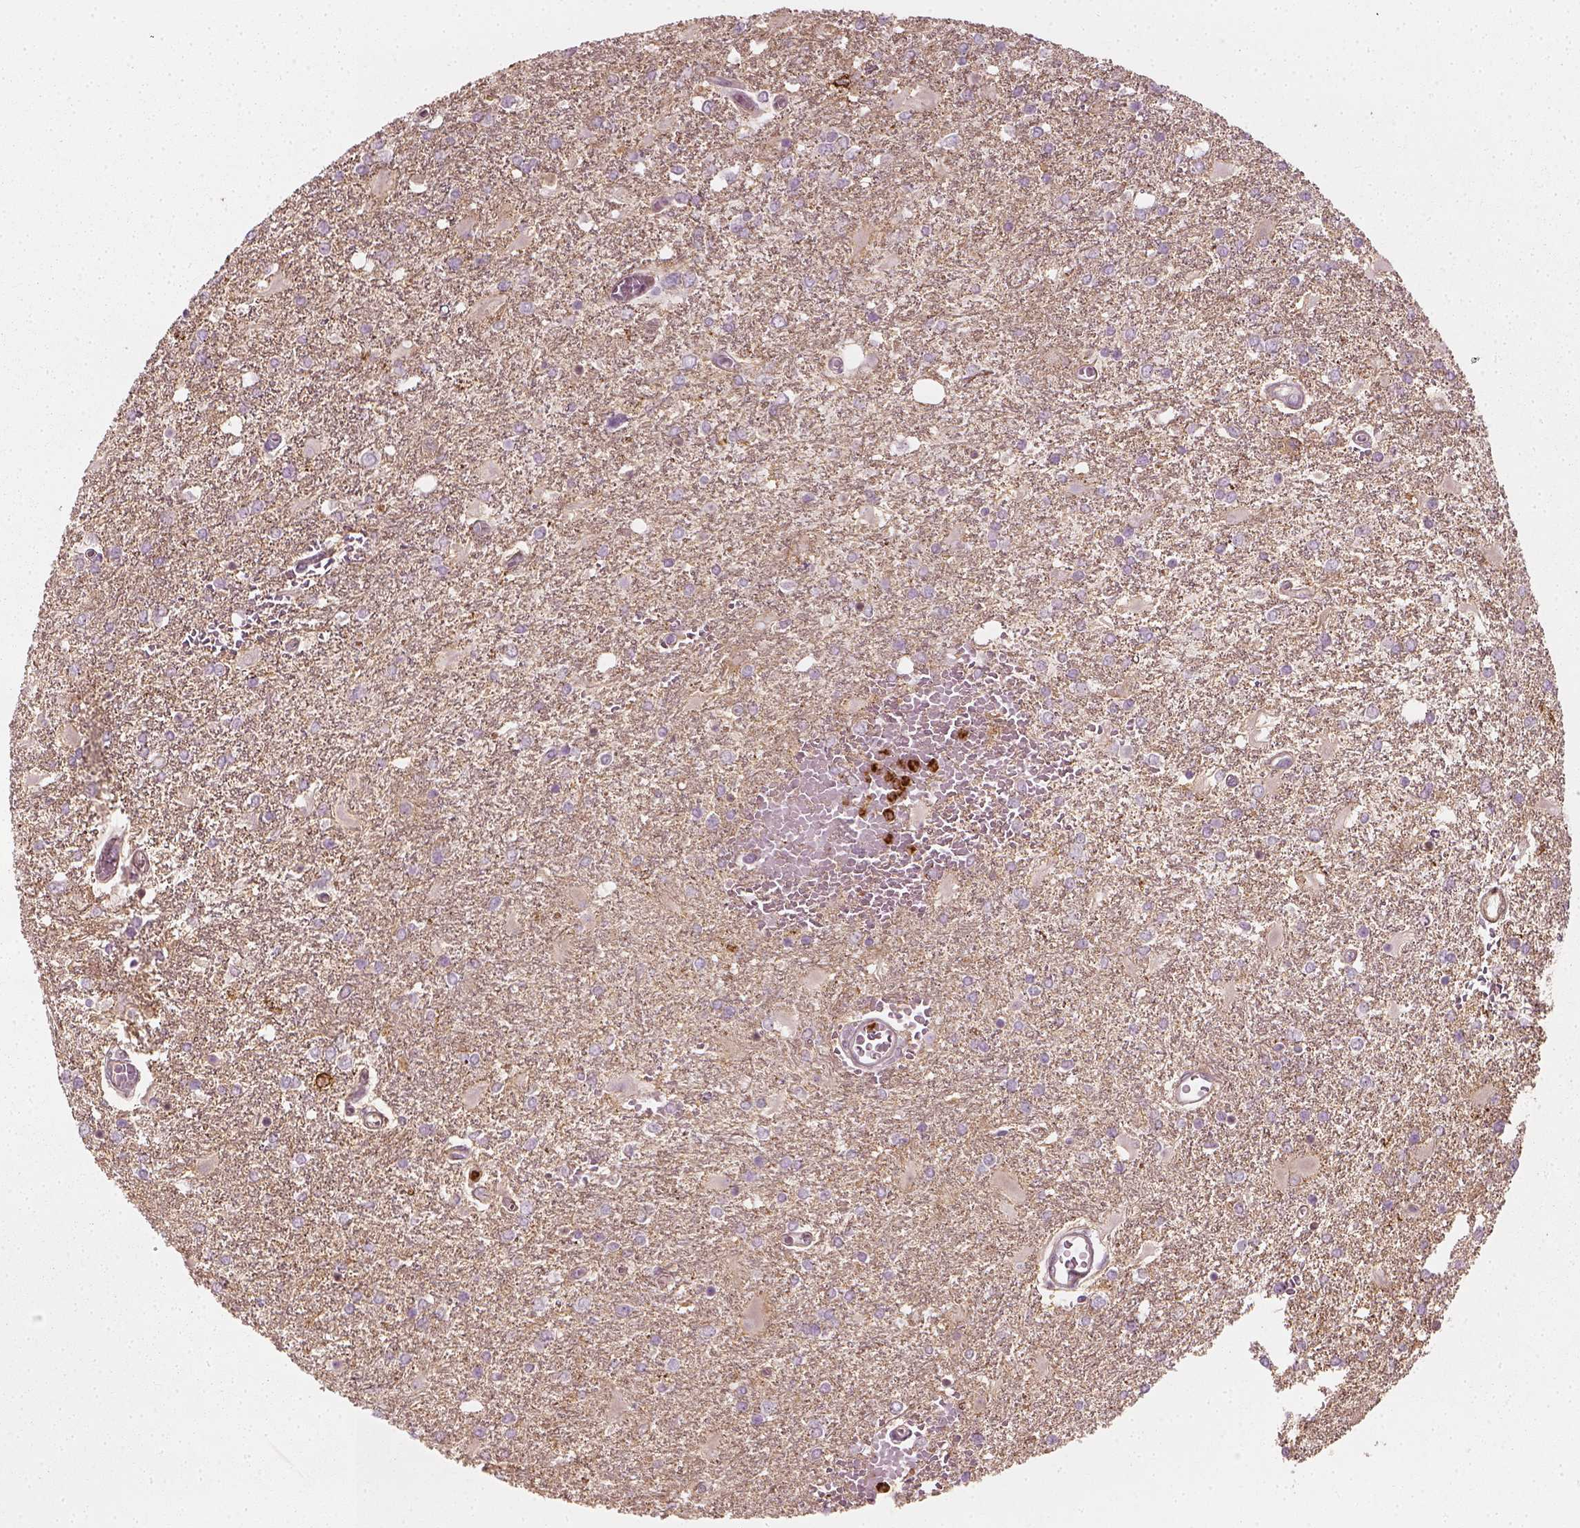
{"staining": {"intensity": "negative", "quantity": "none", "location": "none"}, "tissue": "glioma", "cell_type": "Tumor cells", "image_type": "cancer", "snomed": [{"axis": "morphology", "description": "Glioma, malignant, High grade"}, {"axis": "topography", "description": "Cerebral cortex"}], "caption": "There is no significant expression in tumor cells of malignant glioma (high-grade).", "gene": "NPTN", "patient": {"sex": "male", "age": 79}}